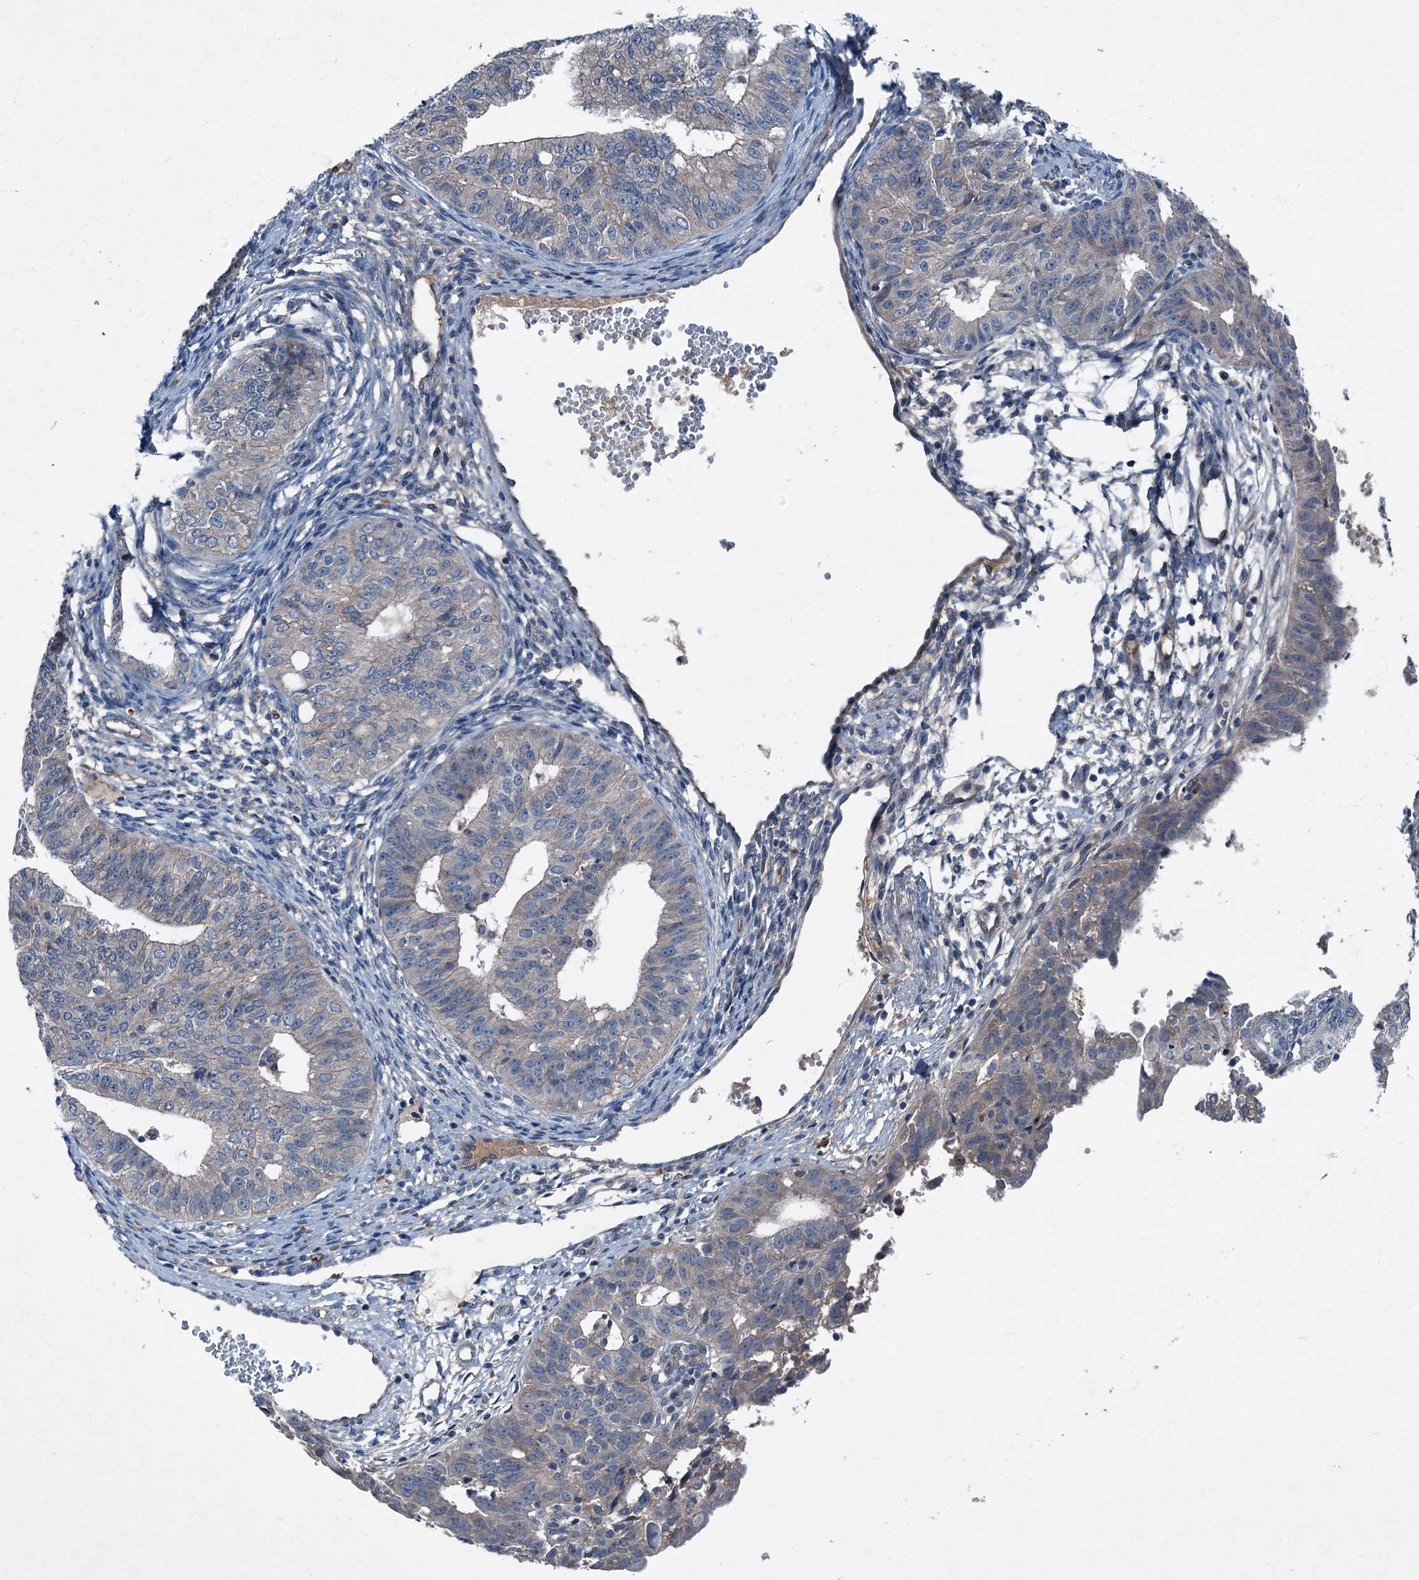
{"staining": {"intensity": "negative", "quantity": "none", "location": "none"}, "tissue": "endometrial cancer", "cell_type": "Tumor cells", "image_type": "cancer", "snomed": [{"axis": "morphology", "description": "Adenocarcinoma, NOS"}, {"axis": "topography", "description": "Endometrium"}], "caption": "The micrograph exhibits no significant staining in tumor cells of adenocarcinoma (endometrial).", "gene": "SLC2A10", "patient": {"sex": "female", "age": 32}}